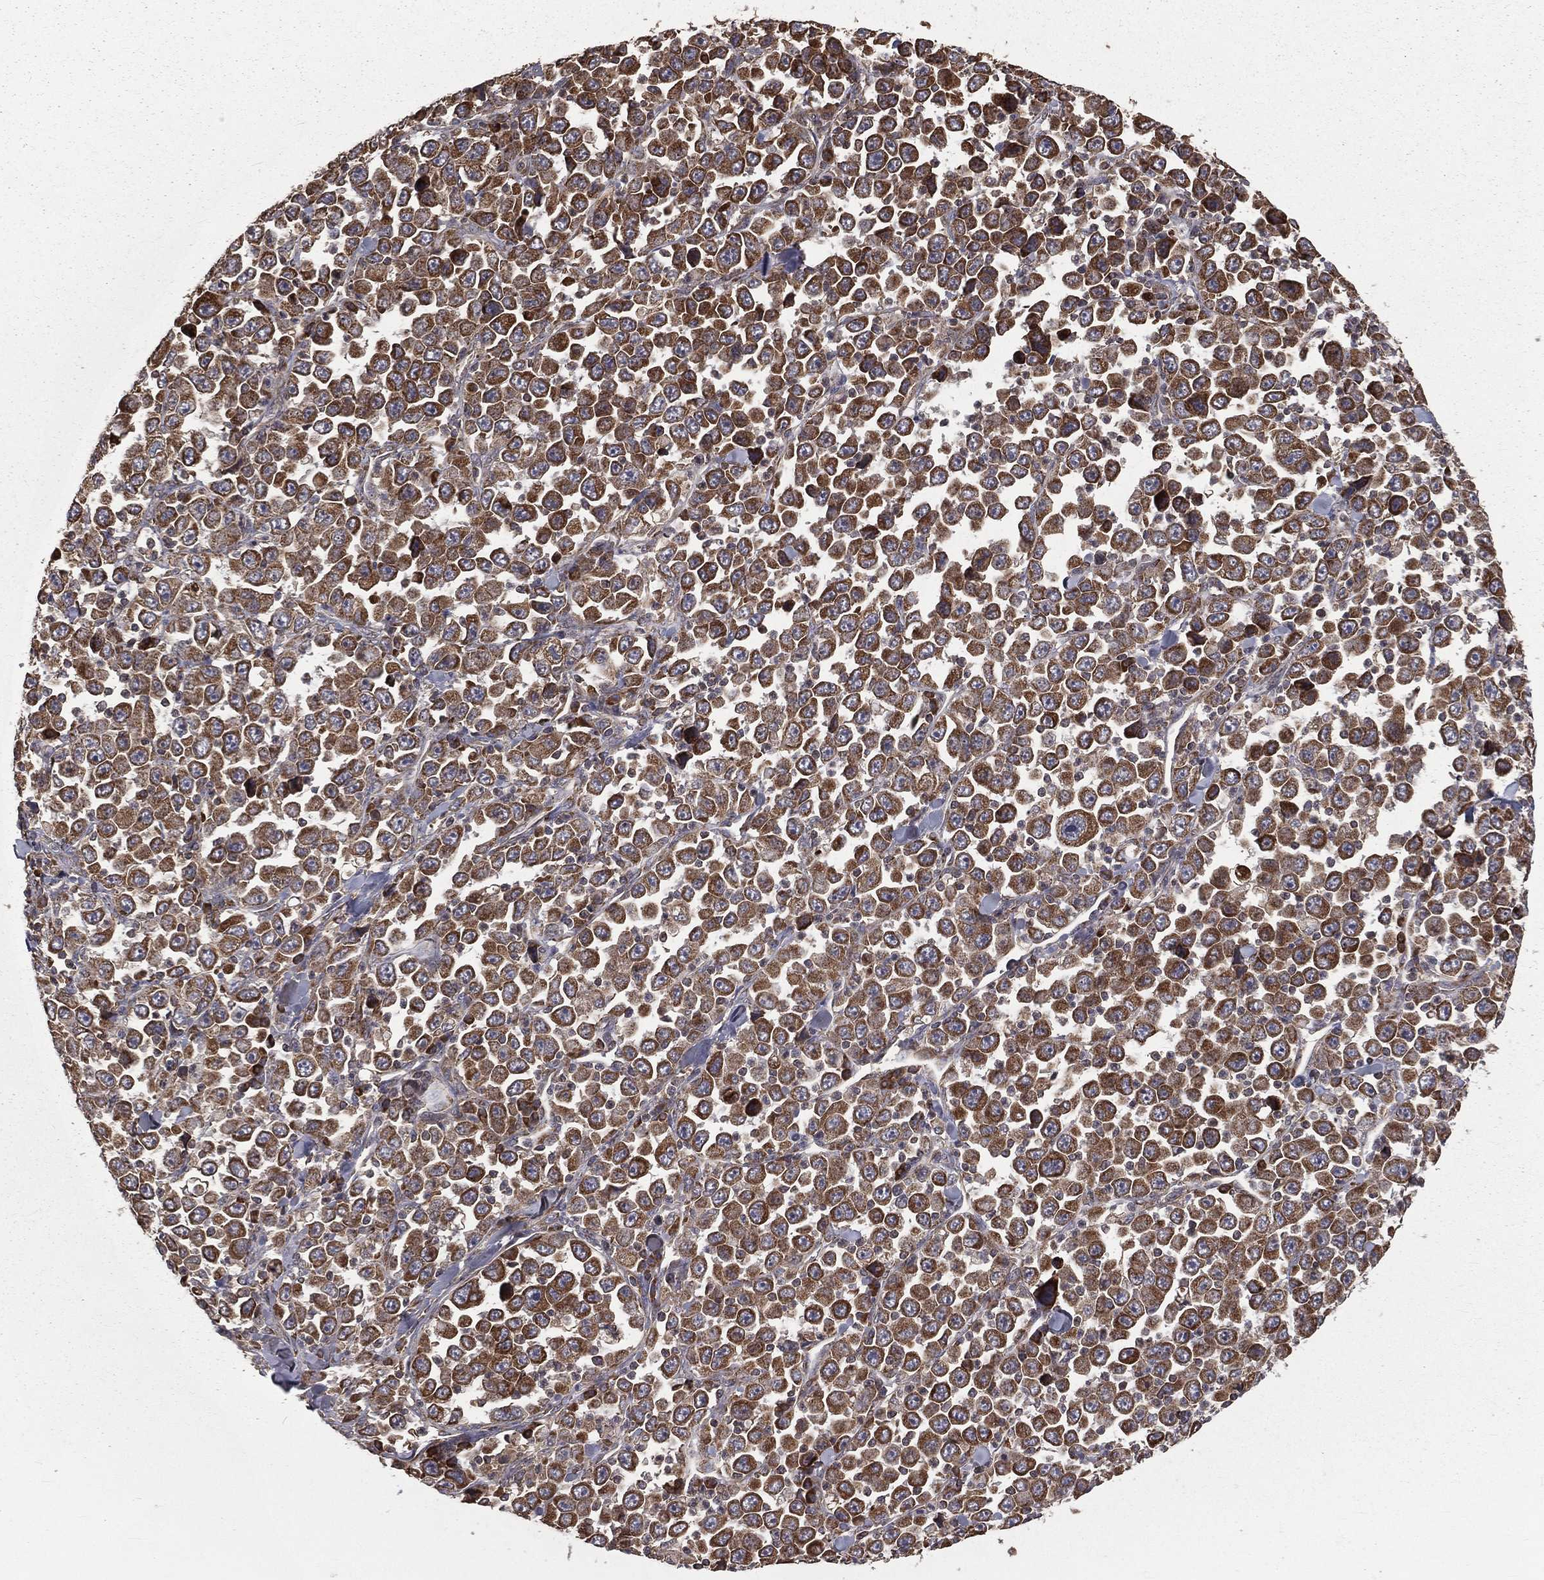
{"staining": {"intensity": "moderate", "quantity": ">75%", "location": "cytoplasmic/membranous"}, "tissue": "stomach cancer", "cell_type": "Tumor cells", "image_type": "cancer", "snomed": [{"axis": "morphology", "description": "Normal tissue, NOS"}, {"axis": "morphology", "description": "Adenocarcinoma, NOS"}, {"axis": "topography", "description": "Stomach, upper"}, {"axis": "topography", "description": "Stomach"}], "caption": "Immunohistochemistry of human stomach cancer displays medium levels of moderate cytoplasmic/membranous staining in approximately >75% of tumor cells. The staining was performed using DAB (3,3'-diaminobenzidine) to visualize the protein expression in brown, while the nuclei were stained in blue with hematoxylin (Magnification: 20x).", "gene": "OLFML1", "patient": {"sex": "male", "age": 59}}